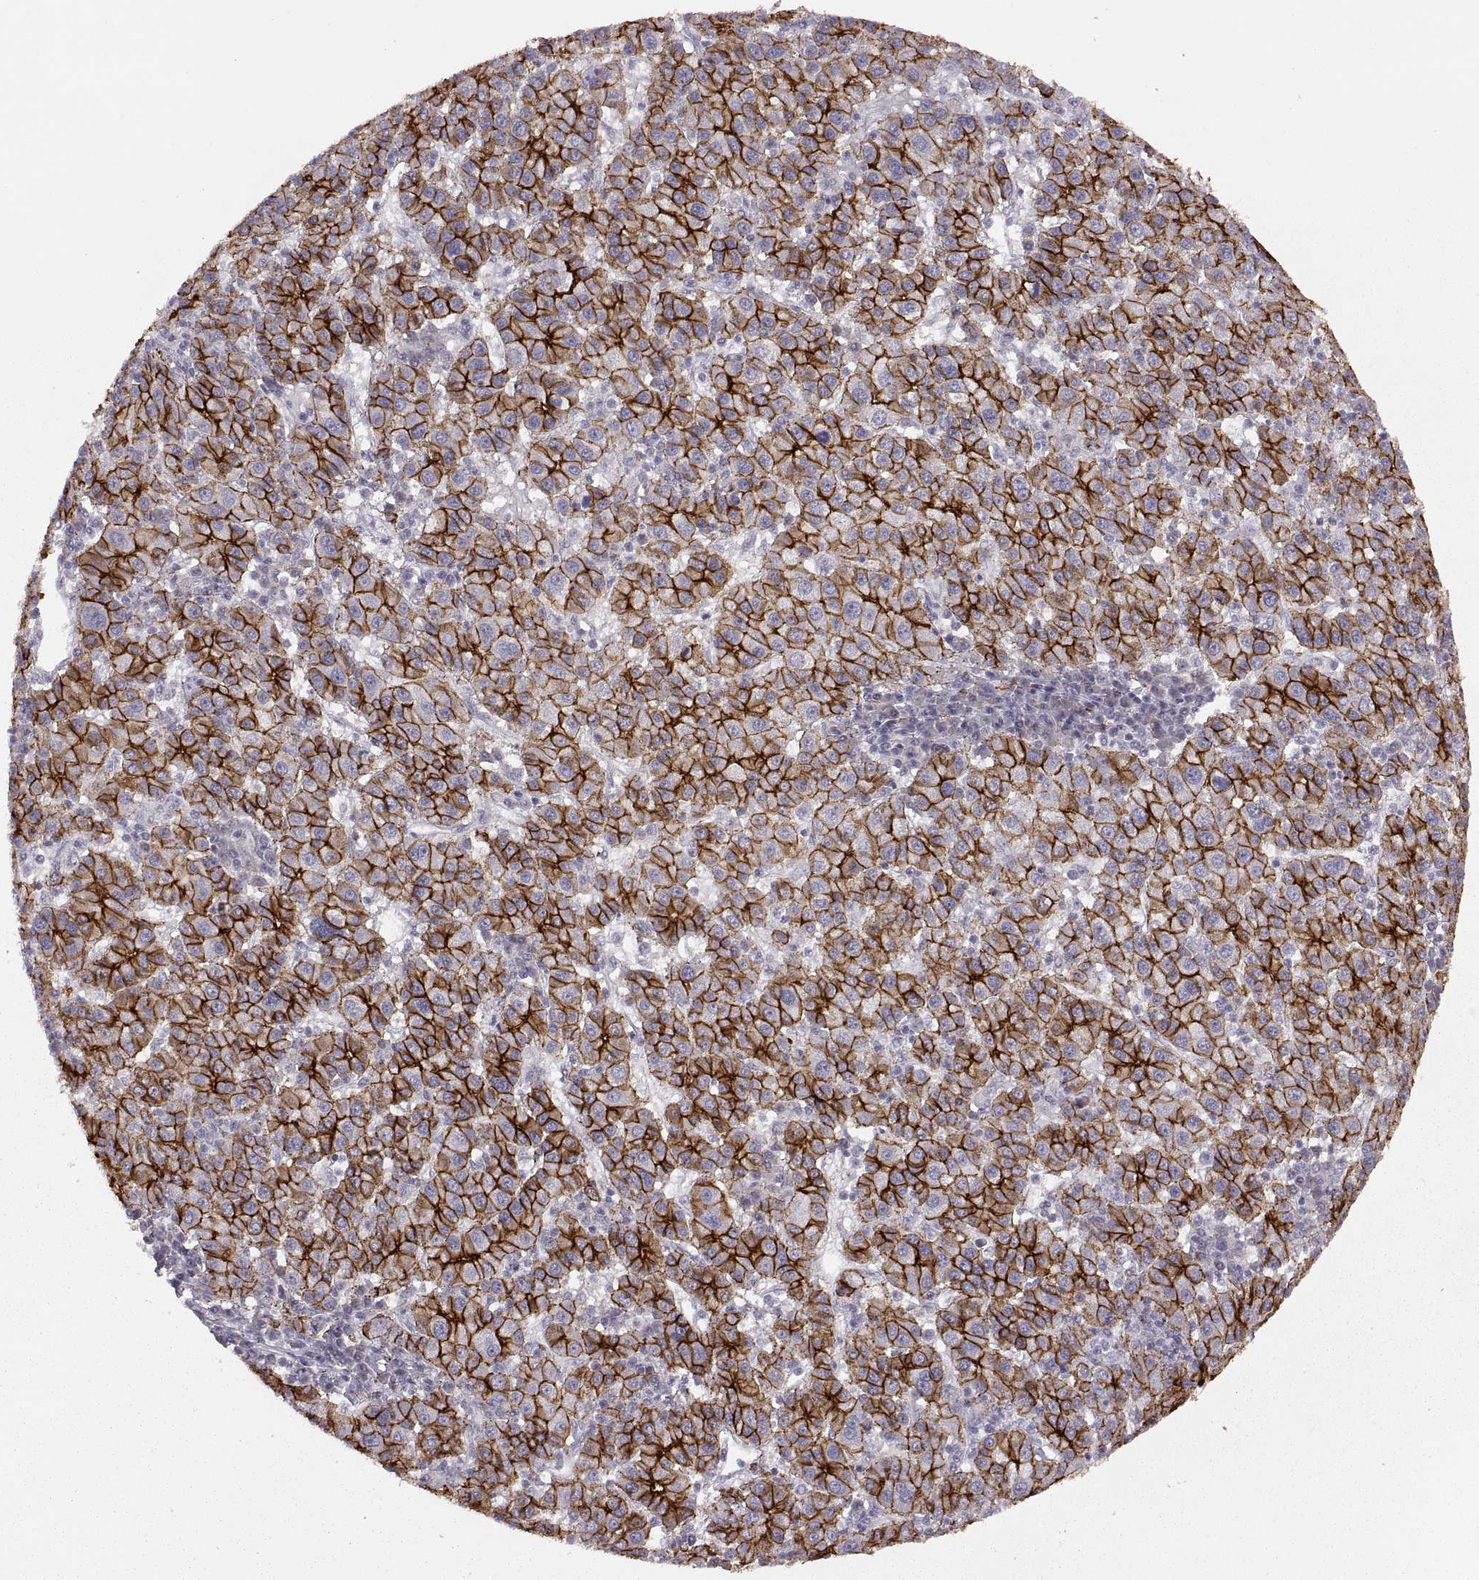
{"staining": {"intensity": "strong", "quantity": ">75%", "location": "cytoplasmic/membranous"}, "tissue": "liver cancer", "cell_type": "Tumor cells", "image_type": "cancer", "snomed": [{"axis": "morphology", "description": "Carcinoma, Hepatocellular, NOS"}, {"axis": "topography", "description": "Liver"}], "caption": "Liver cancer (hepatocellular carcinoma) stained with IHC shows strong cytoplasmic/membranous staining in about >75% of tumor cells. The staining was performed using DAB (3,3'-diaminobenzidine) to visualize the protein expression in brown, while the nuclei were stained in blue with hematoxylin (Magnification: 20x).", "gene": "CDH2", "patient": {"sex": "female", "age": 60}}